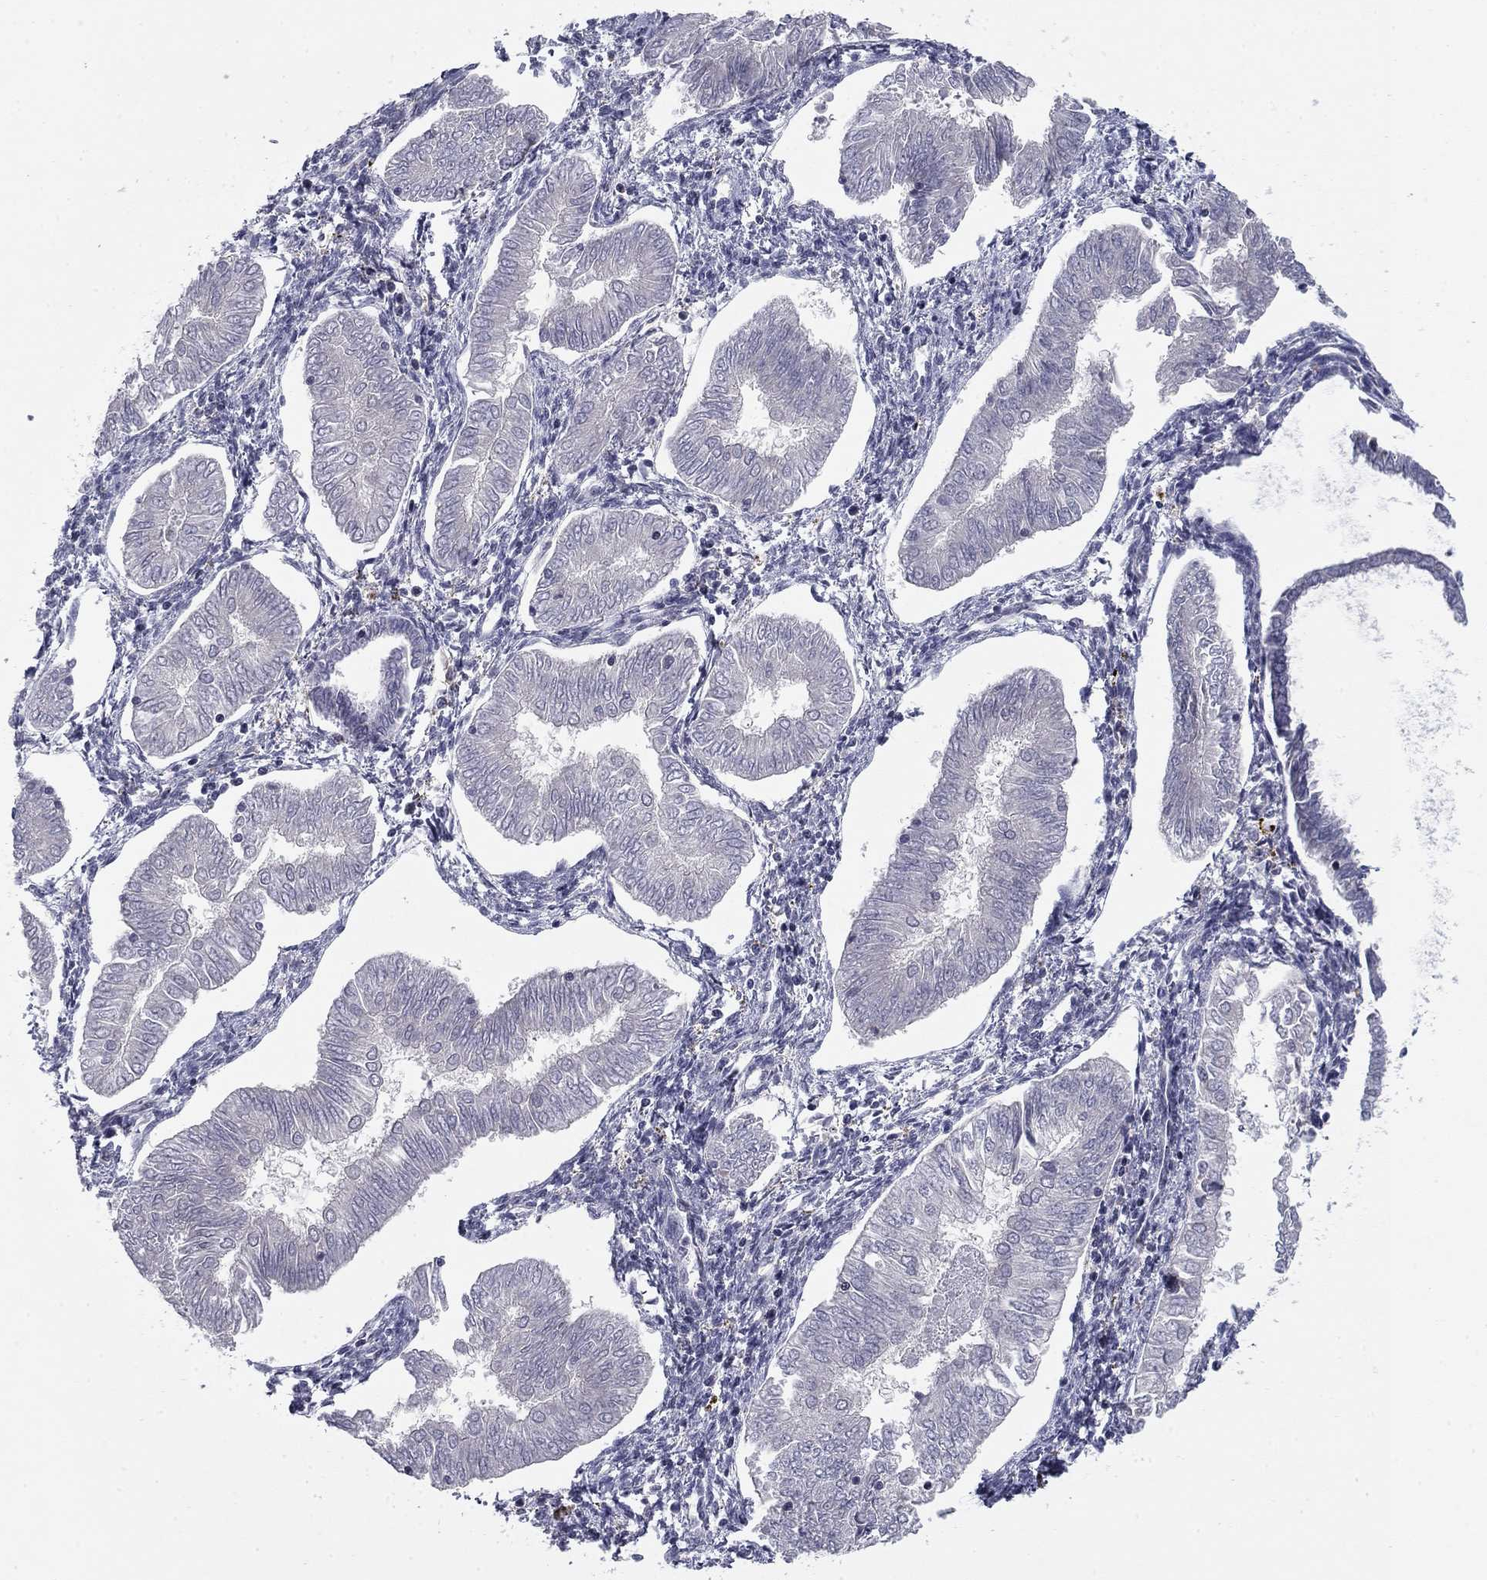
{"staining": {"intensity": "negative", "quantity": "none", "location": "none"}, "tissue": "endometrial cancer", "cell_type": "Tumor cells", "image_type": "cancer", "snomed": [{"axis": "morphology", "description": "Adenocarcinoma, NOS"}, {"axis": "topography", "description": "Endometrium"}], "caption": "DAB immunohistochemical staining of endometrial adenocarcinoma demonstrates no significant expression in tumor cells. The staining was performed using DAB (3,3'-diaminobenzidine) to visualize the protein expression in brown, while the nuclei were stained in blue with hematoxylin (Magnification: 20x).", "gene": "PLCB2", "patient": {"sex": "female", "age": 53}}